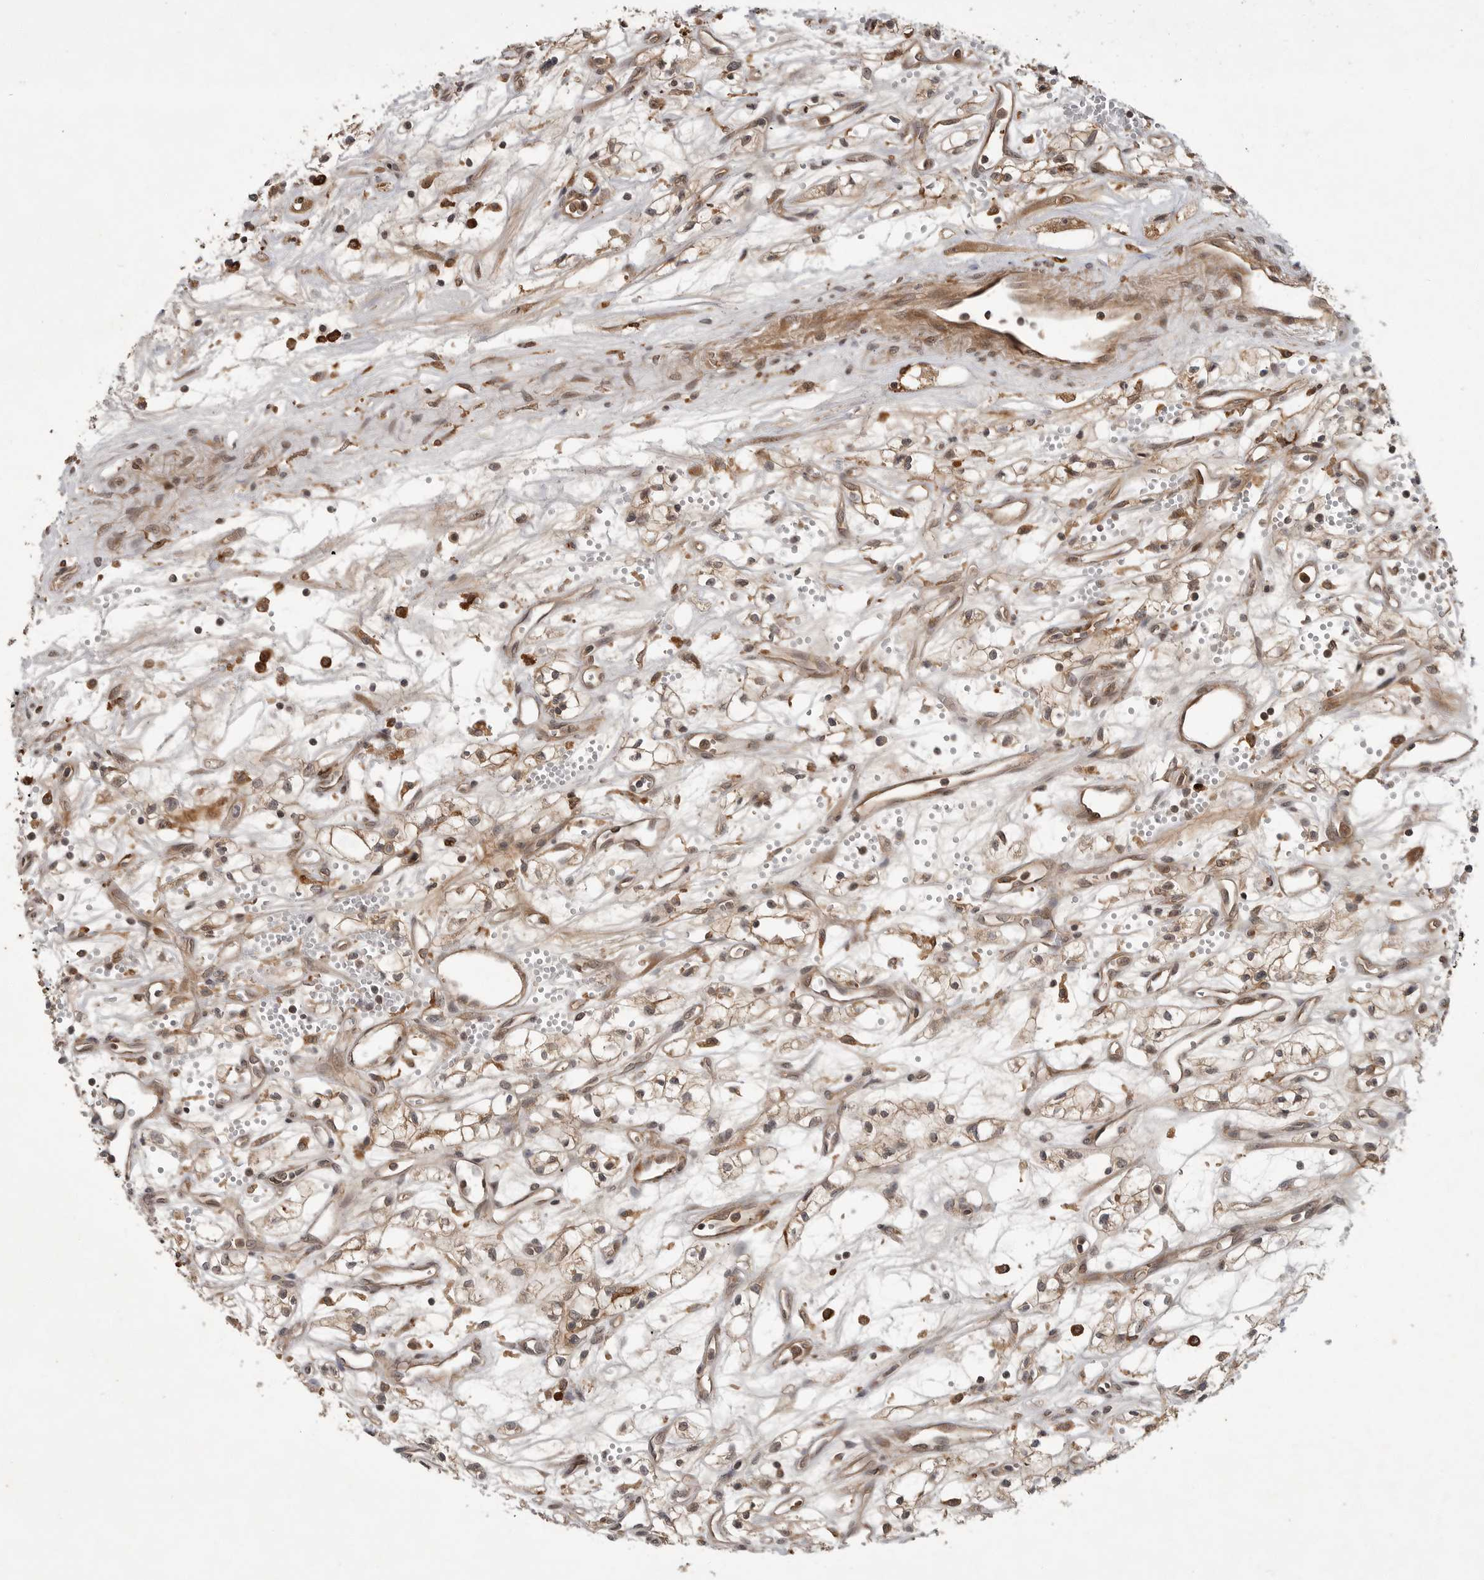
{"staining": {"intensity": "weak", "quantity": "<25%", "location": "cytoplasmic/membranous,nuclear"}, "tissue": "renal cancer", "cell_type": "Tumor cells", "image_type": "cancer", "snomed": [{"axis": "morphology", "description": "Adenocarcinoma, NOS"}, {"axis": "topography", "description": "Kidney"}], "caption": "This is an immunohistochemistry (IHC) micrograph of human renal cancer. There is no positivity in tumor cells.", "gene": "OSBPL9", "patient": {"sex": "male", "age": 59}}